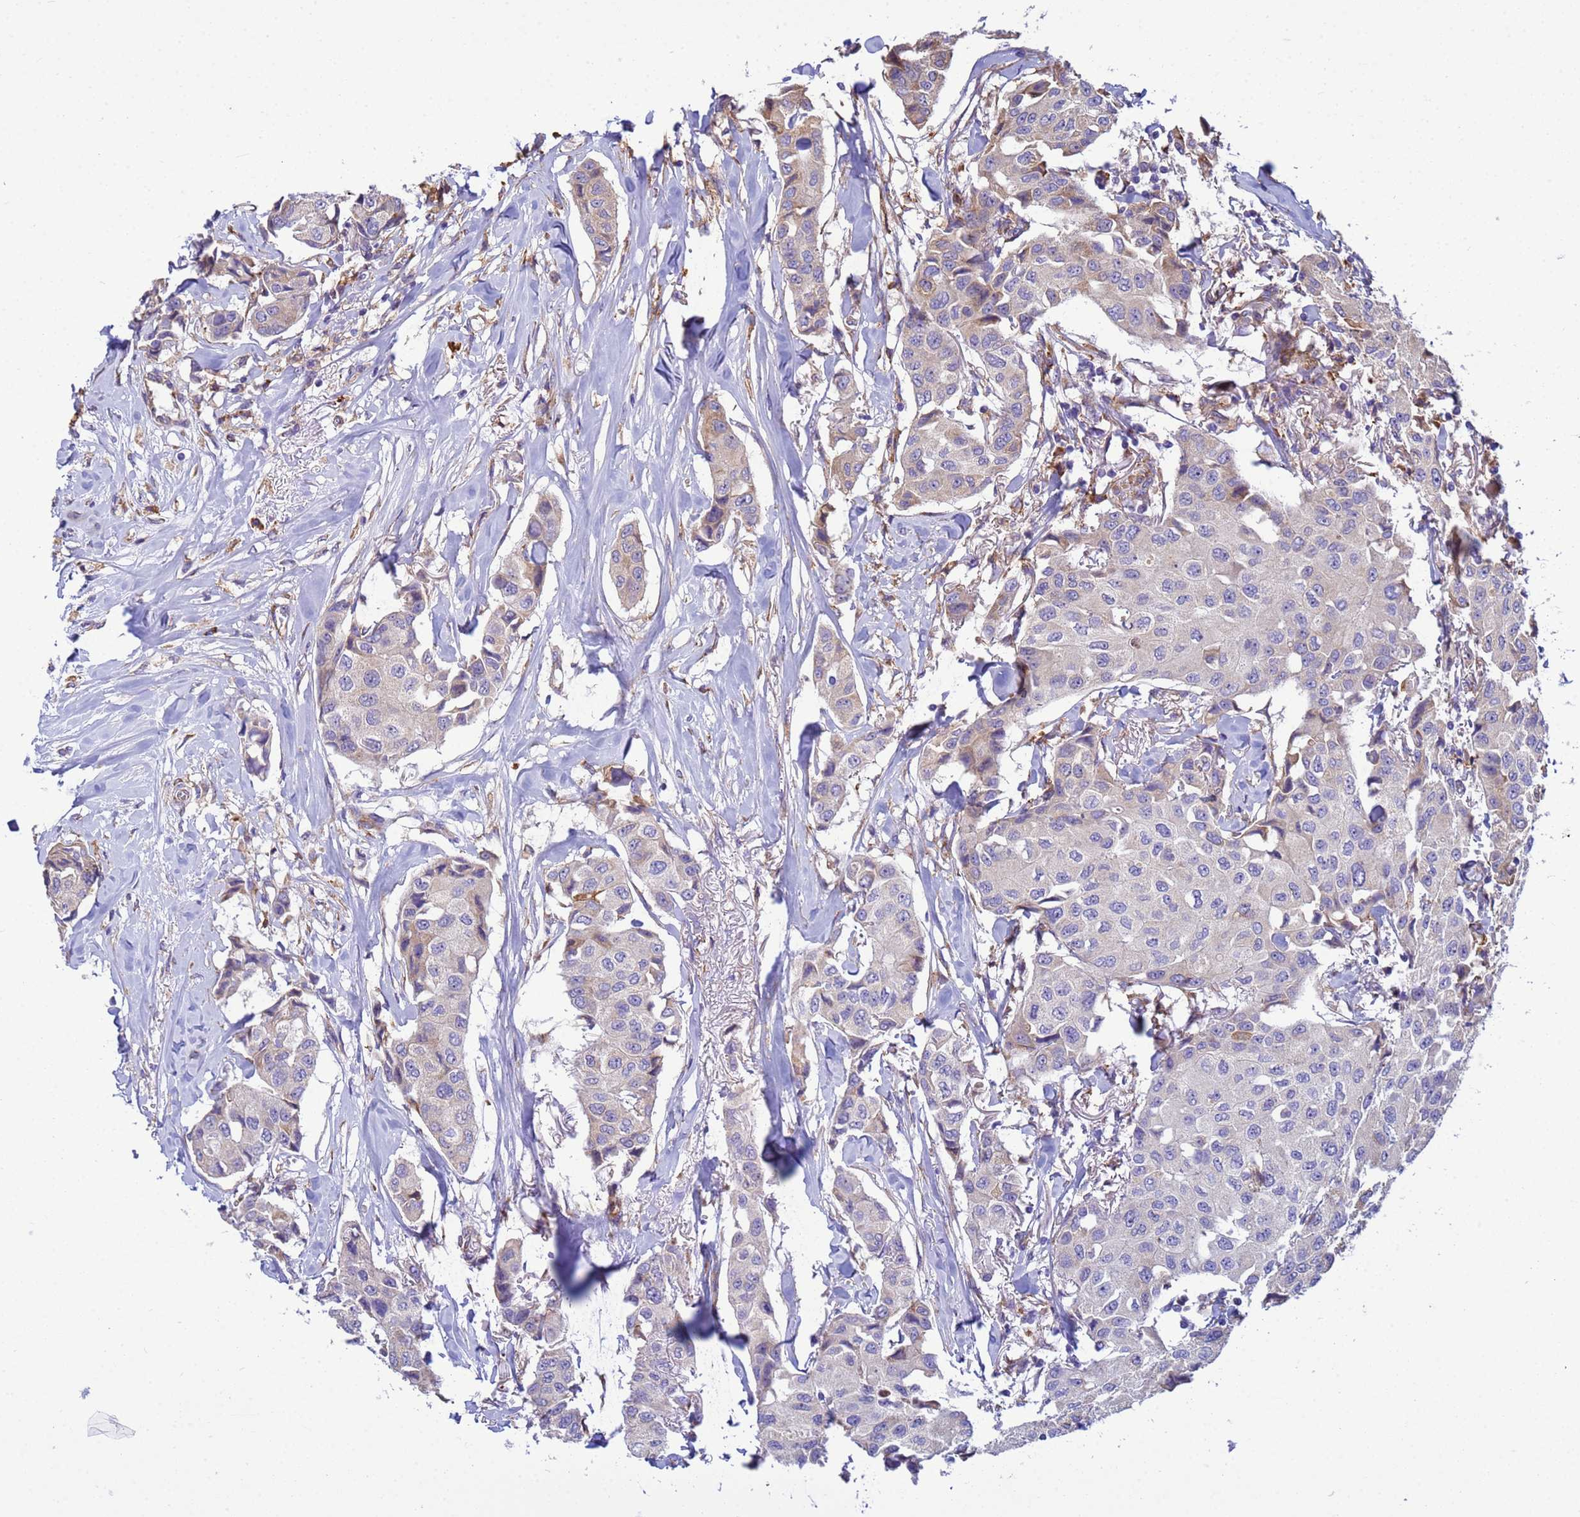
{"staining": {"intensity": "weak", "quantity": "<25%", "location": "cytoplasmic/membranous"}, "tissue": "breast cancer", "cell_type": "Tumor cells", "image_type": "cancer", "snomed": [{"axis": "morphology", "description": "Duct carcinoma"}, {"axis": "topography", "description": "Breast"}], "caption": "Tumor cells show no significant protein positivity in intraductal carcinoma (breast).", "gene": "THAP5", "patient": {"sex": "female", "age": 80}}